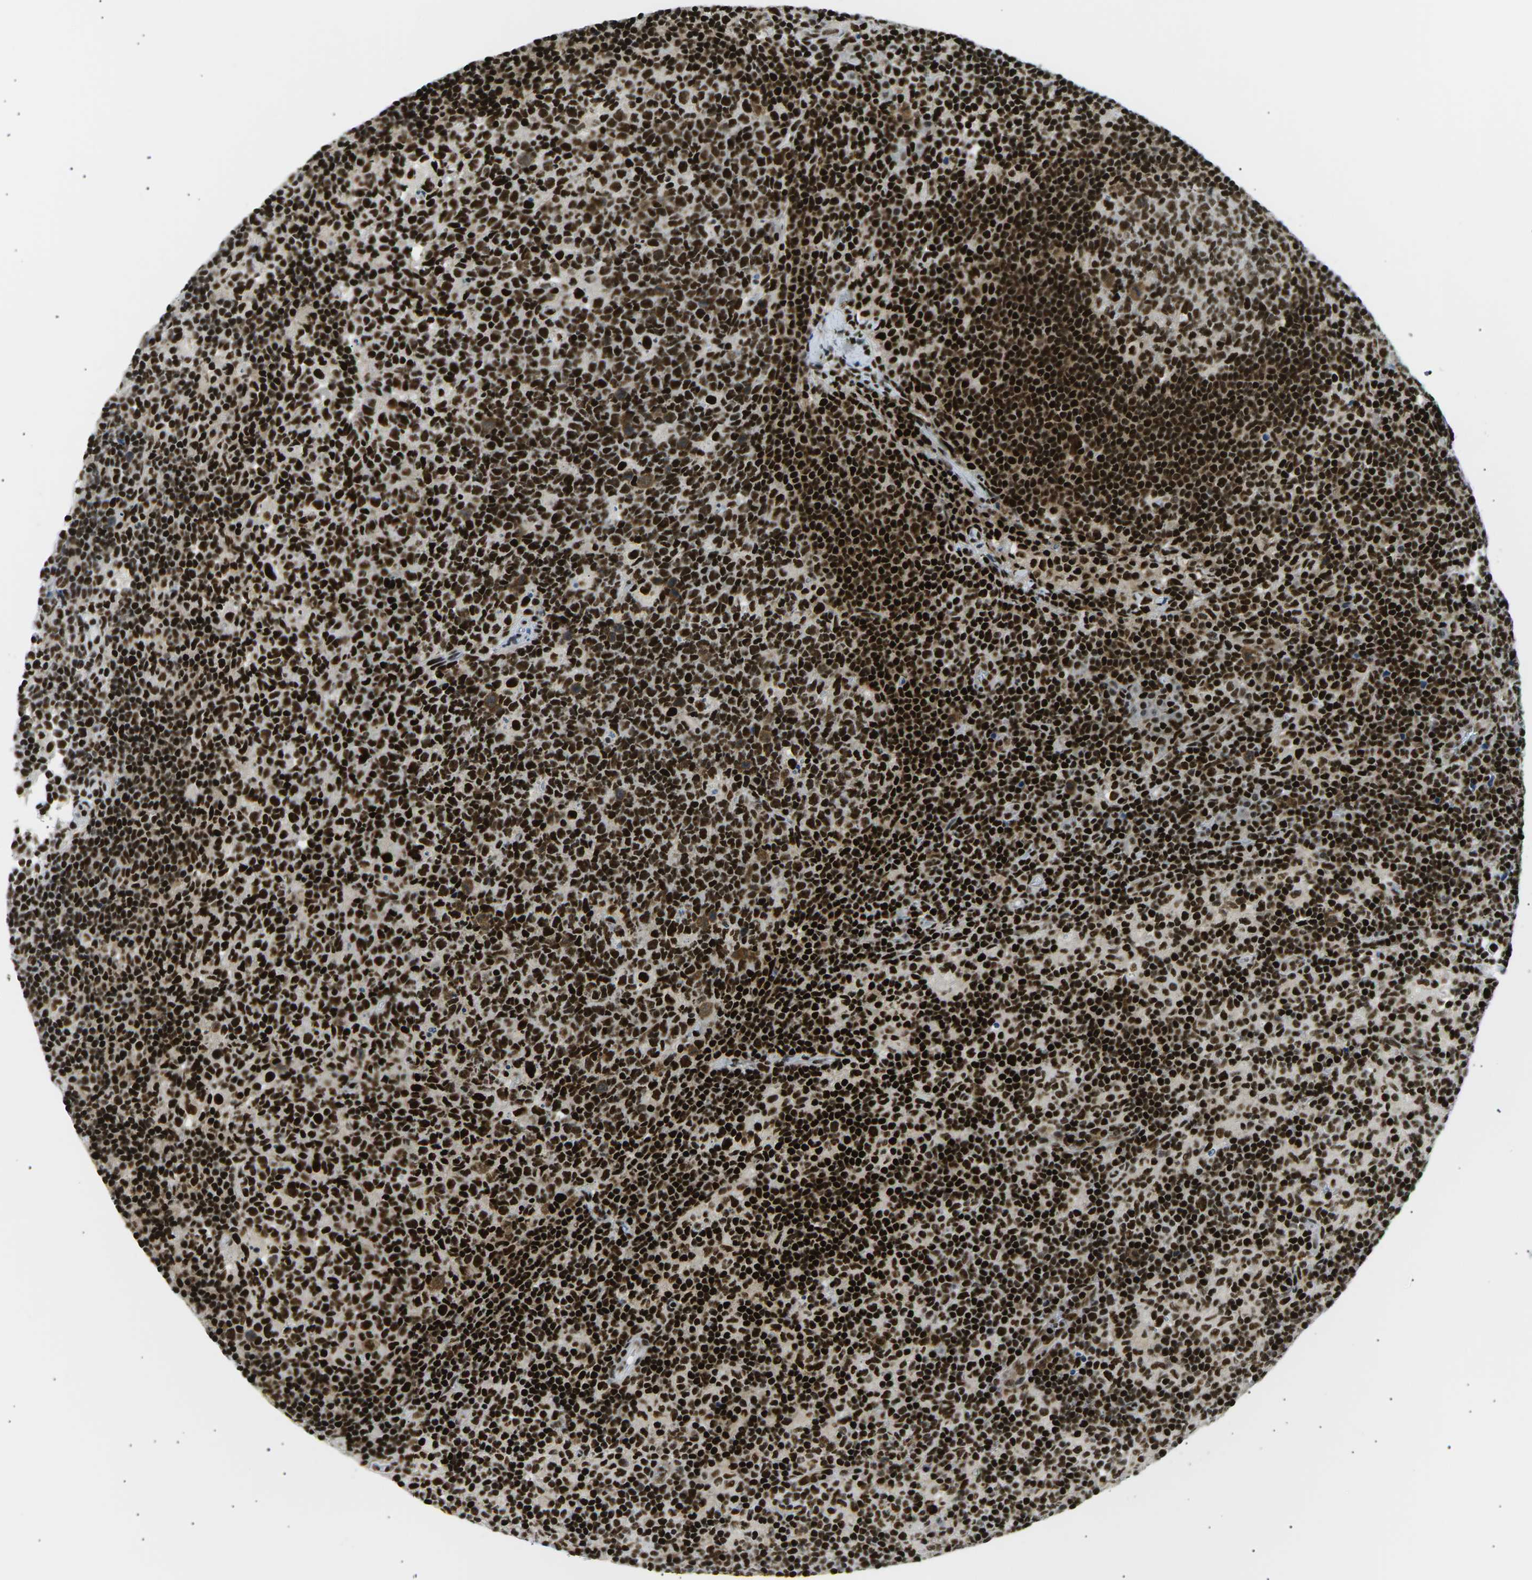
{"staining": {"intensity": "strong", "quantity": ">75%", "location": "nuclear"}, "tissue": "lymph node", "cell_type": "Germinal center cells", "image_type": "normal", "snomed": [{"axis": "morphology", "description": "Normal tissue, NOS"}, {"axis": "morphology", "description": "Inflammation, NOS"}, {"axis": "topography", "description": "Lymph node"}], "caption": "A brown stain shows strong nuclear positivity of a protein in germinal center cells of unremarkable human lymph node.", "gene": "RPA2", "patient": {"sex": "male", "age": 55}}